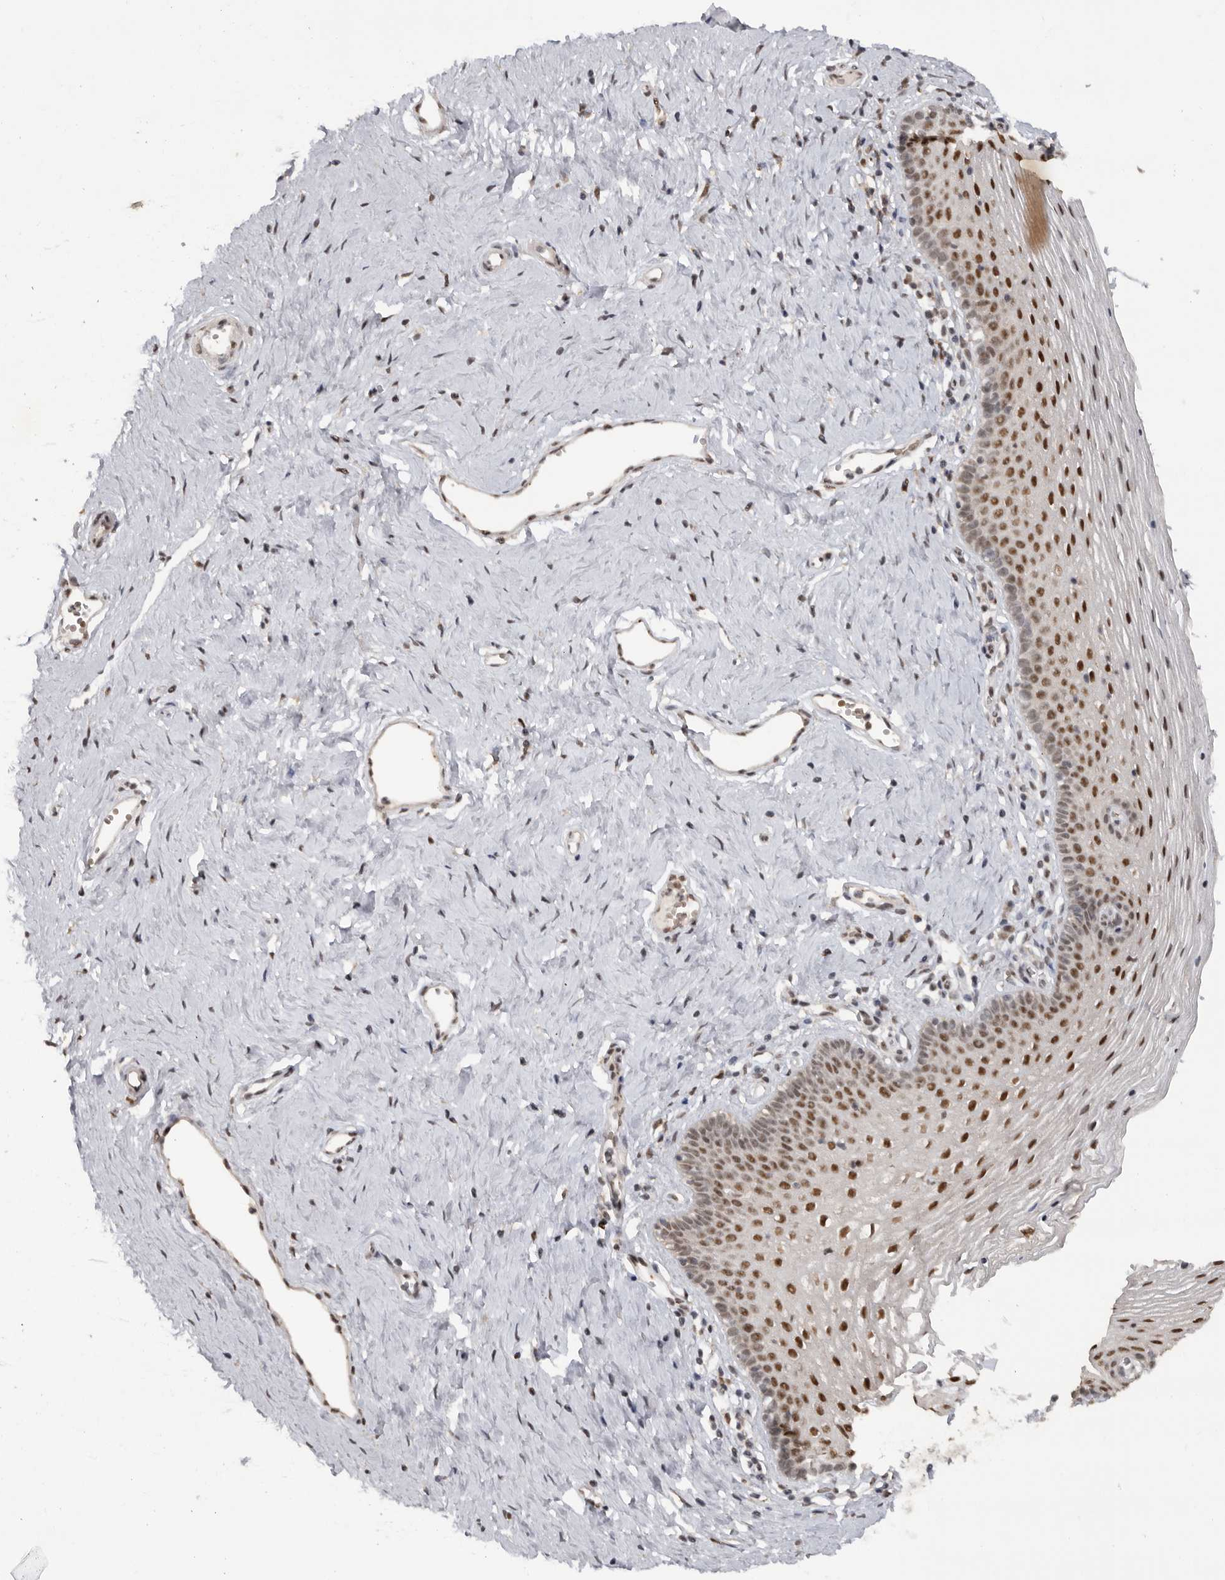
{"staining": {"intensity": "strong", "quantity": ">75%", "location": "nuclear"}, "tissue": "vagina", "cell_type": "Squamous epithelial cells", "image_type": "normal", "snomed": [{"axis": "morphology", "description": "Normal tissue, NOS"}, {"axis": "topography", "description": "Vagina"}], "caption": "Immunohistochemistry of normal vagina exhibits high levels of strong nuclear positivity in about >75% of squamous epithelial cells.", "gene": "PPP1R10", "patient": {"sex": "female", "age": 32}}